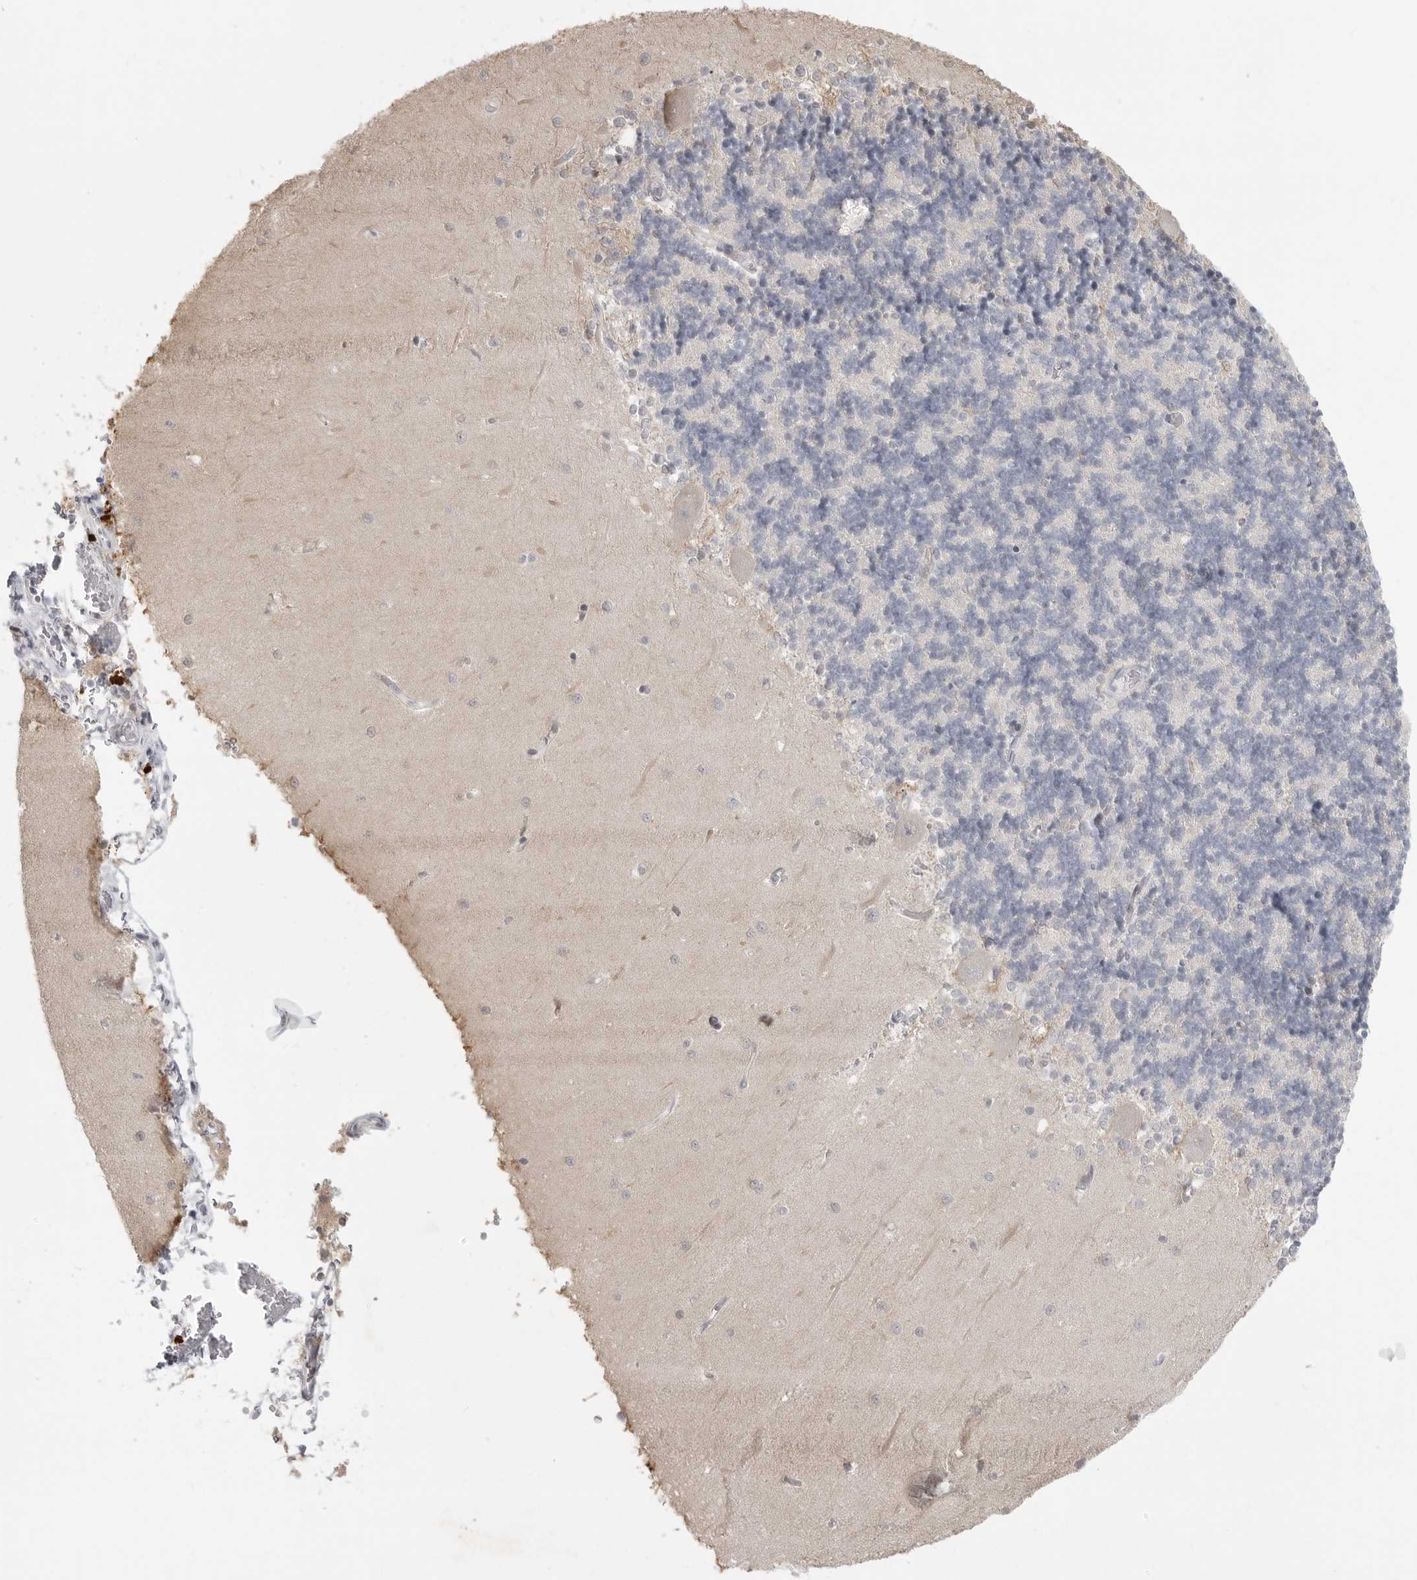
{"staining": {"intensity": "negative", "quantity": "none", "location": "none"}, "tissue": "cerebellum", "cell_type": "Cells in granular layer", "image_type": "normal", "snomed": [{"axis": "morphology", "description": "Normal tissue, NOS"}, {"axis": "topography", "description": "Cerebellum"}], "caption": "Immunohistochemistry (IHC) micrograph of benign cerebellum: human cerebellum stained with DAB exhibits no significant protein staining in cells in granular layer.", "gene": "TCTN3", "patient": {"sex": "male", "age": 37}}